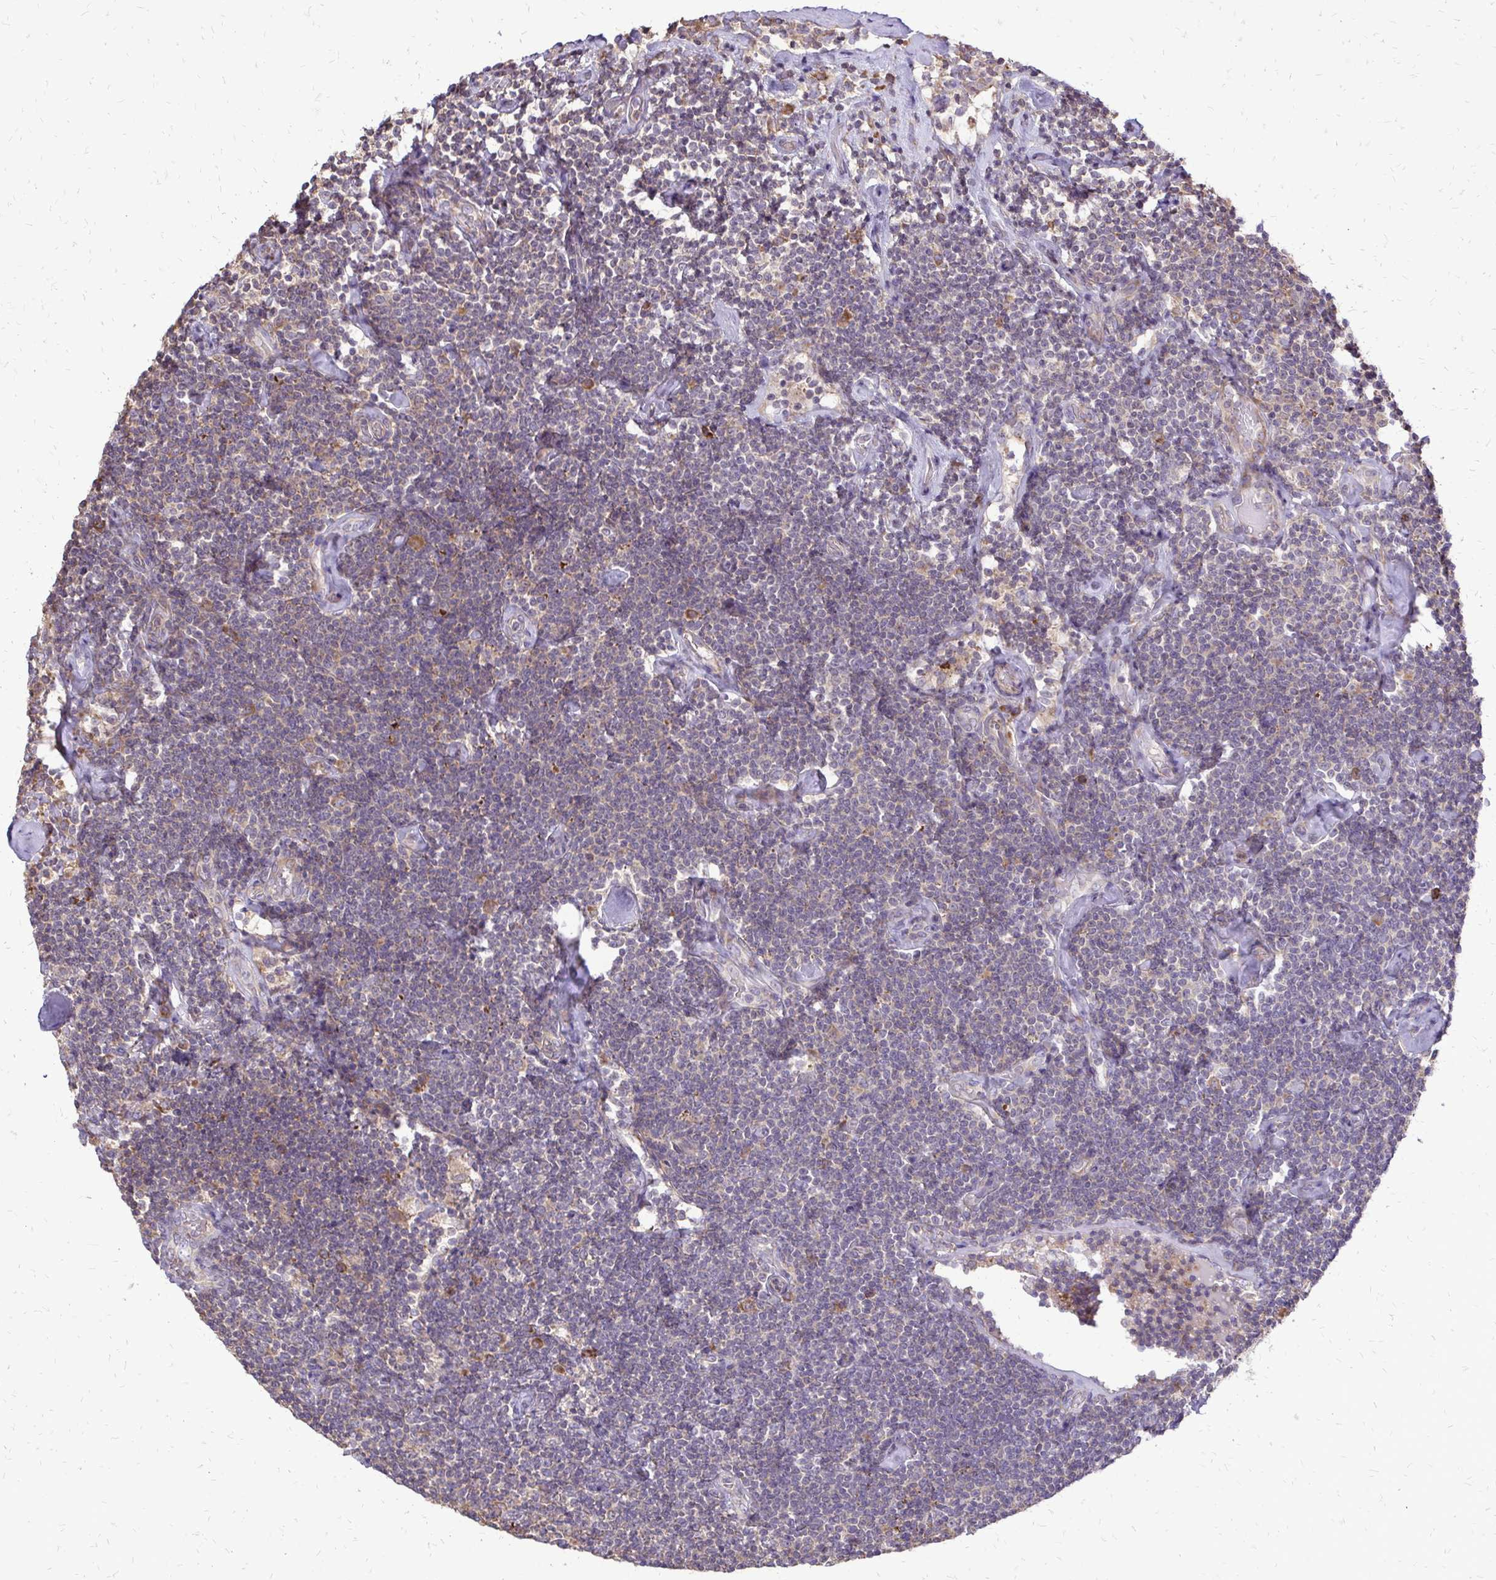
{"staining": {"intensity": "negative", "quantity": "none", "location": "none"}, "tissue": "lymphoma", "cell_type": "Tumor cells", "image_type": "cancer", "snomed": [{"axis": "morphology", "description": "Malignant lymphoma, non-Hodgkin's type, Low grade"}, {"axis": "topography", "description": "Lymph node"}], "caption": "The micrograph exhibits no significant positivity in tumor cells of lymphoma.", "gene": "RPS3", "patient": {"sex": "male", "age": 81}}